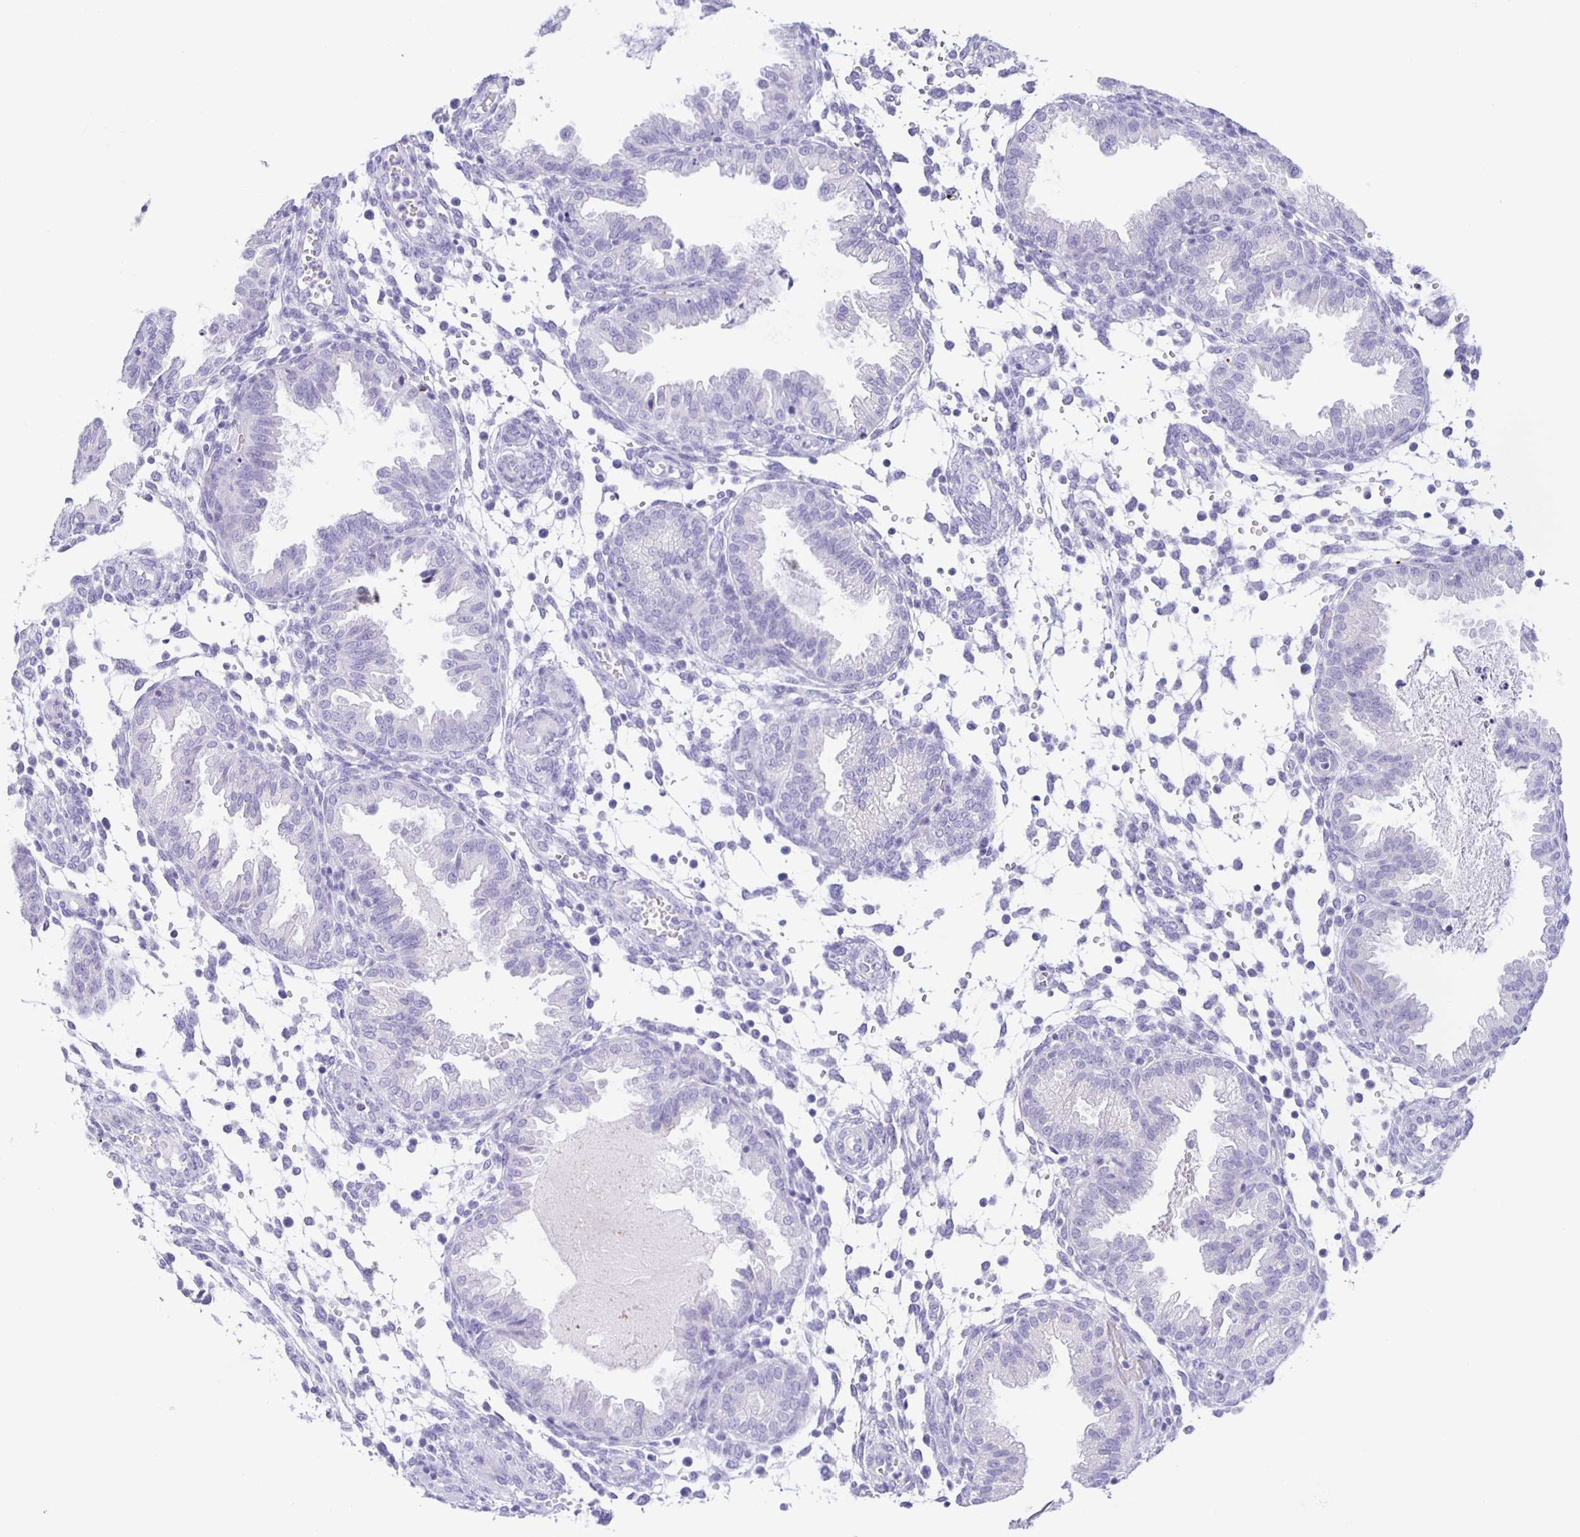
{"staining": {"intensity": "negative", "quantity": "none", "location": "none"}, "tissue": "endometrium", "cell_type": "Cells in endometrial stroma", "image_type": "normal", "snomed": [{"axis": "morphology", "description": "Normal tissue, NOS"}, {"axis": "topography", "description": "Endometrium"}], "caption": "Immunohistochemistry micrograph of benign human endometrium stained for a protein (brown), which demonstrates no expression in cells in endometrial stroma.", "gene": "TGIF2LX", "patient": {"sex": "female", "age": 33}}